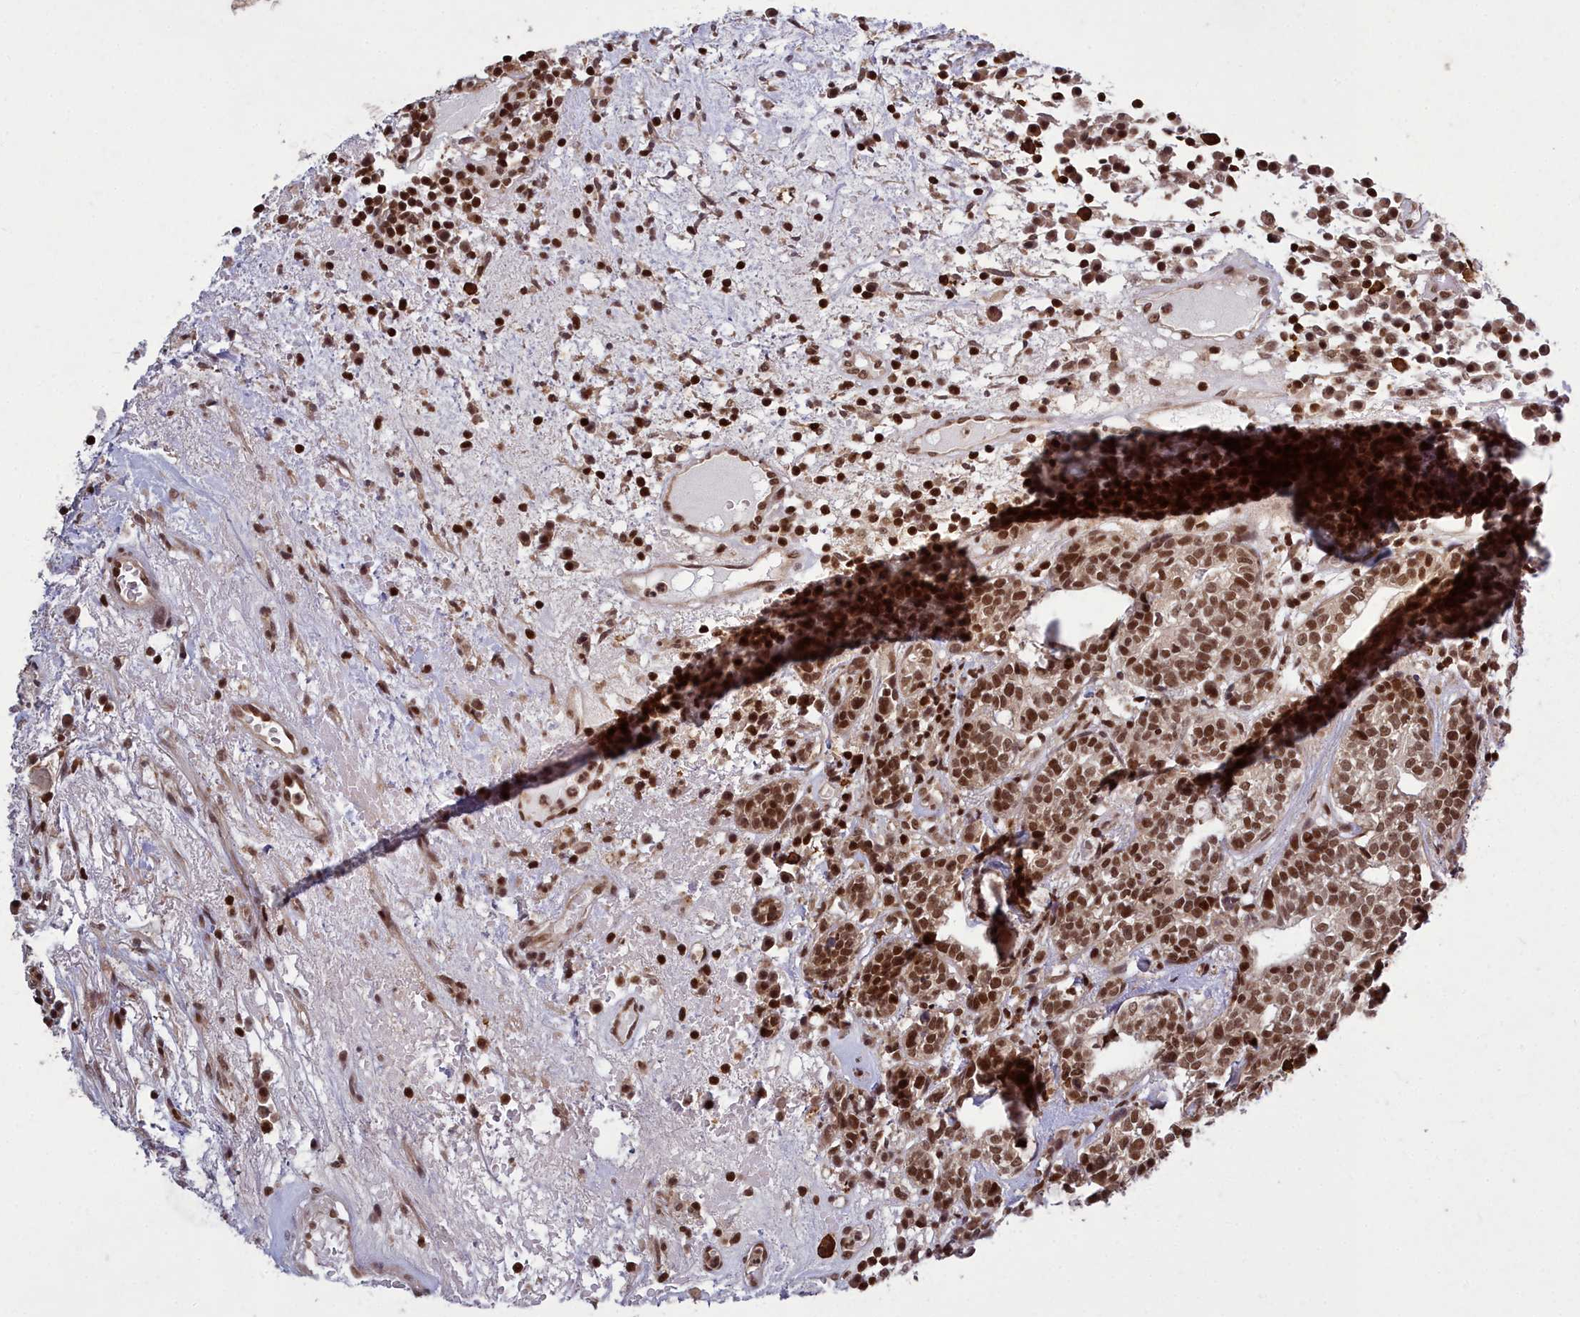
{"staining": {"intensity": "moderate", "quantity": ">75%", "location": "nuclear"}, "tissue": "head and neck cancer", "cell_type": "Tumor cells", "image_type": "cancer", "snomed": [{"axis": "morphology", "description": "Adenocarcinoma, NOS"}, {"axis": "topography", "description": "Salivary gland"}, {"axis": "topography", "description": "Head-Neck"}], "caption": "Immunohistochemistry of head and neck cancer (adenocarcinoma) displays medium levels of moderate nuclear expression in about >75% of tumor cells.", "gene": "GMEB1", "patient": {"sex": "female", "age": 65}}